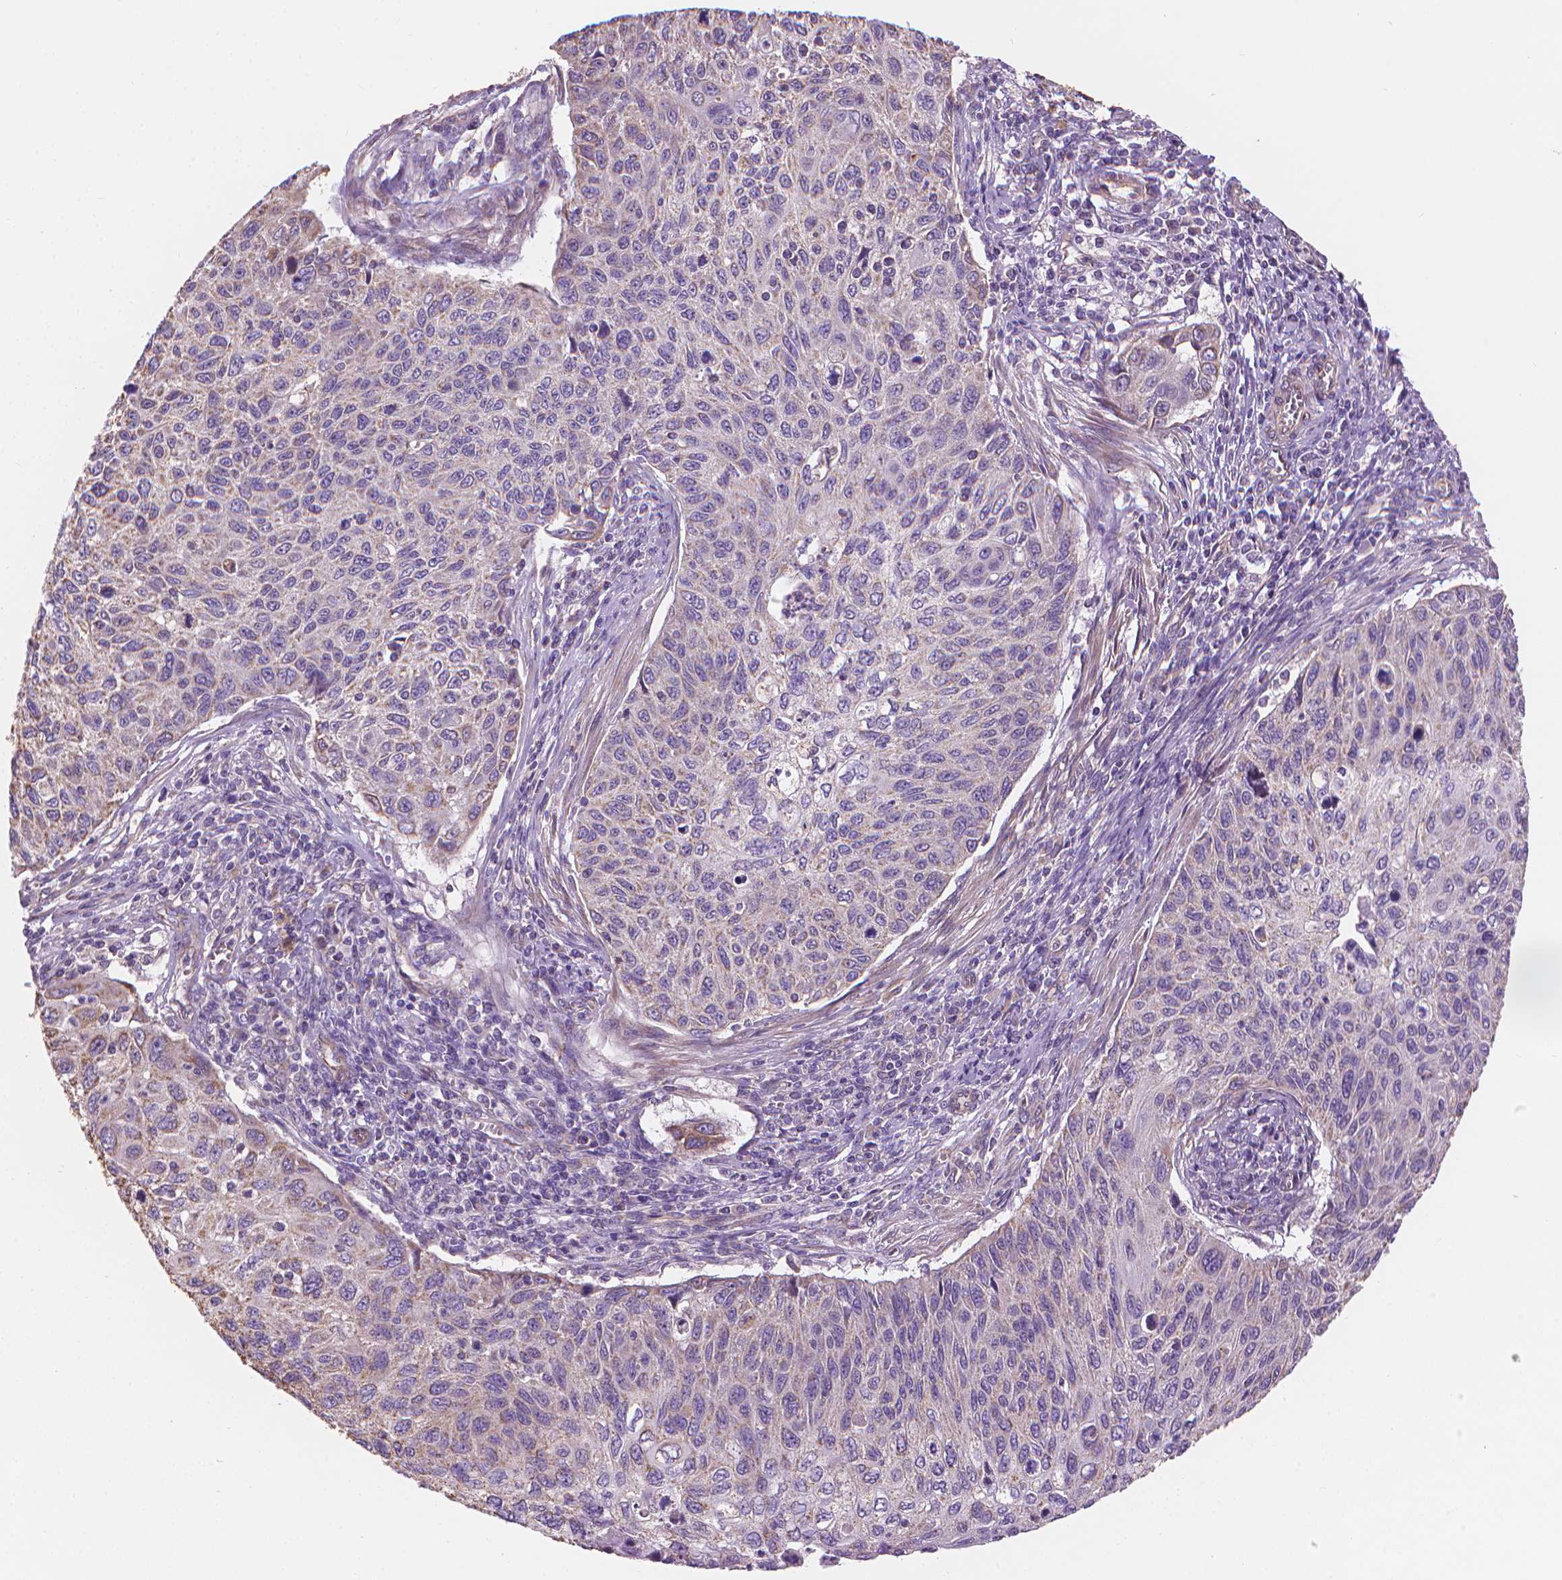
{"staining": {"intensity": "weak", "quantity": "<25%", "location": "cytoplasmic/membranous"}, "tissue": "cervical cancer", "cell_type": "Tumor cells", "image_type": "cancer", "snomed": [{"axis": "morphology", "description": "Squamous cell carcinoma, NOS"}, {"axis": "topography", "description": "Cervix"}], "caption": "This is an immunohistochemistry (IHC) photomicrograph of squamous cell carcinoma (cervical). There is no positivity in tumor cells.", "gene": "TTC29", "patient": {"sex": "female", "age": 70}}